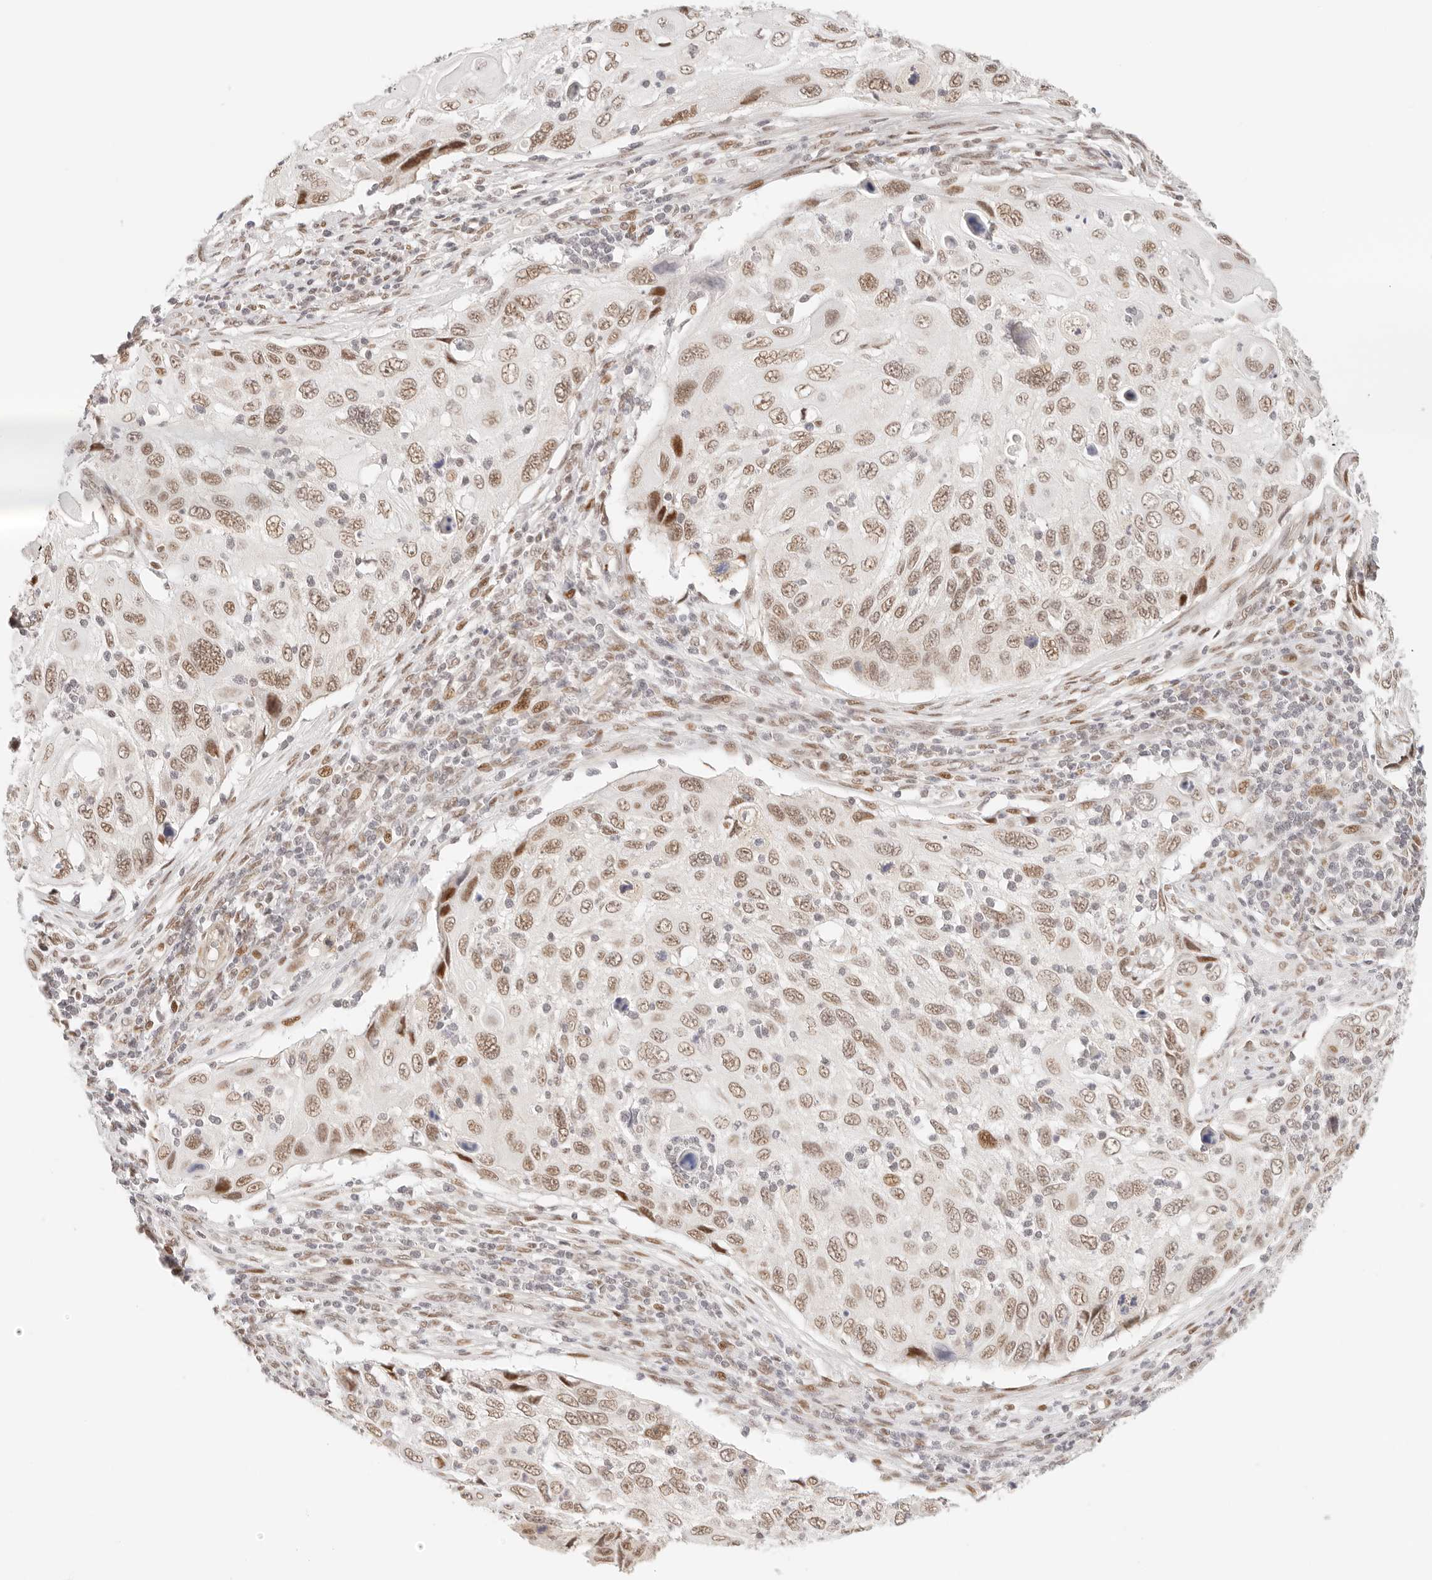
{"staining": {"intensity": "moderate", "quantity": ">75%", "location": "nuclear"}, "tissue": "cervical cancer", "cell_type": "Tumor cells", "image_type": "cancer", "snomed": [{"axis": "morphology", "description": "Squamous cell carcinoma, NOS"}, {"axis": "topography", "description": "Cervix"}], "caption": "Moderate nuclear positivity for a protein is identified in about >75% of tumor cells of cervical cancer (squamous cell carcinoma) using immunohistochemistry (IHC).", "gene": "HOXC5", "patient": {"sex": "female", "age": 70}}